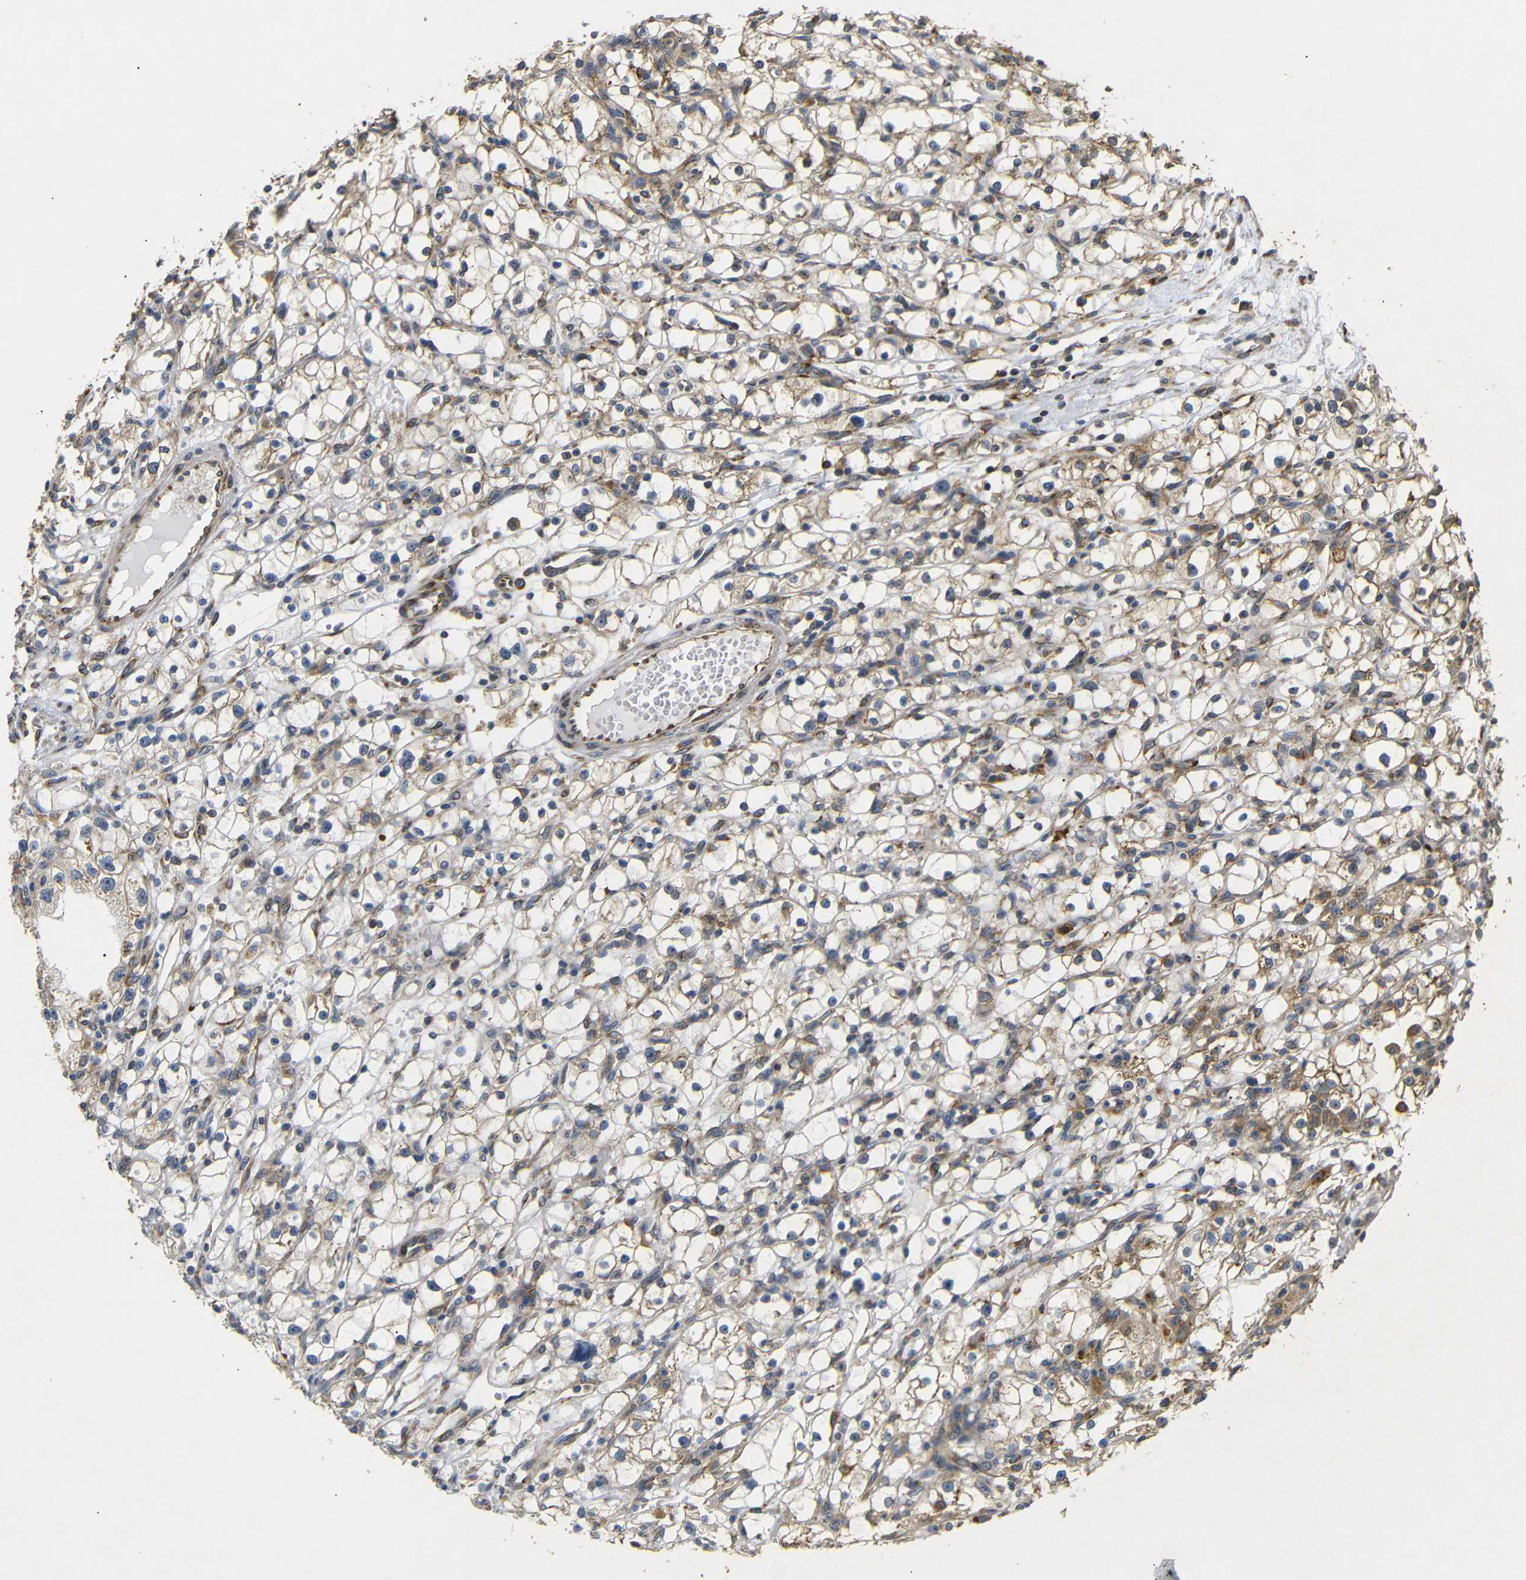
{"staining": {"intensity": "moderate", "quantity": ">75%", "location": "cytoplasmic/membranous"}, "tissue": "renal cancer", "cell_type": "Tumor cells", "image_type": "cancer", "snomed": [{"axis": "morphology", "description": "Adenocarcinoma, NOS"}, {"axis": "topography", "description": "Kidney"}], "caption": "A high-resolution histopathology image shows immunohistochemistry staining of renal cancer, which exhibits moderate cytoplasmic/membranous staining in approximately >75% of tumor cells.", "gene": "BTF3", "patient": {"sex": "male", "age": 56}}